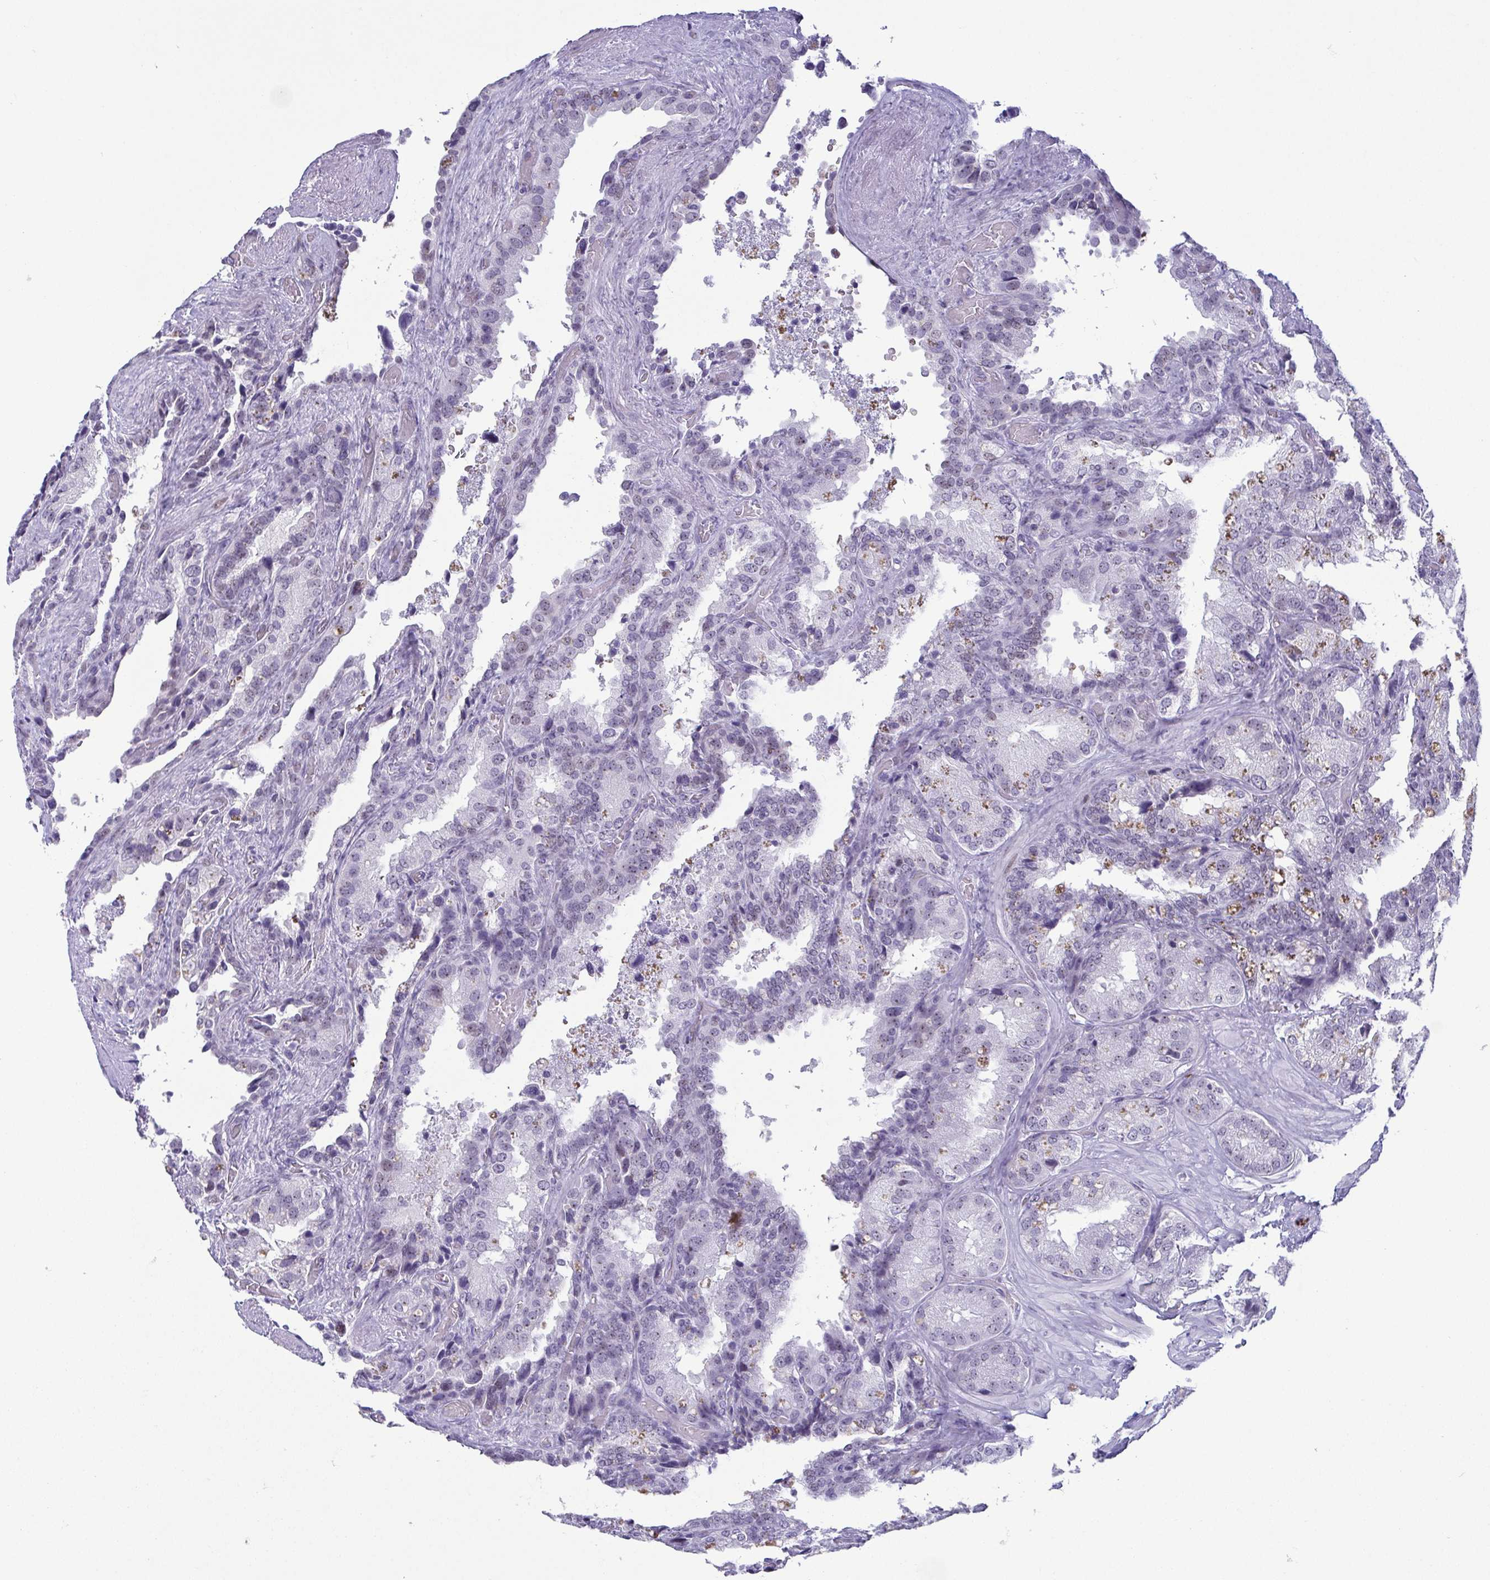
{"staining": {"intensity": "negative", "quantity": "none", "location": "none"}, "tissue": "seminal vesicle", "cell_type": "Glandular cells", "image_type": "normal", "snomed": [{"axis": "morphology", "description": "Normal tissue, NOS"}, {"axis": "topography", "description": "Seminal veicle"}], "caption": "A photomicrograph of seminal vesicle stained for a protein reveals no brown staining in glandular cells.", "gene": "BZW1", "patient": {"sex": "male", "age": 60}}